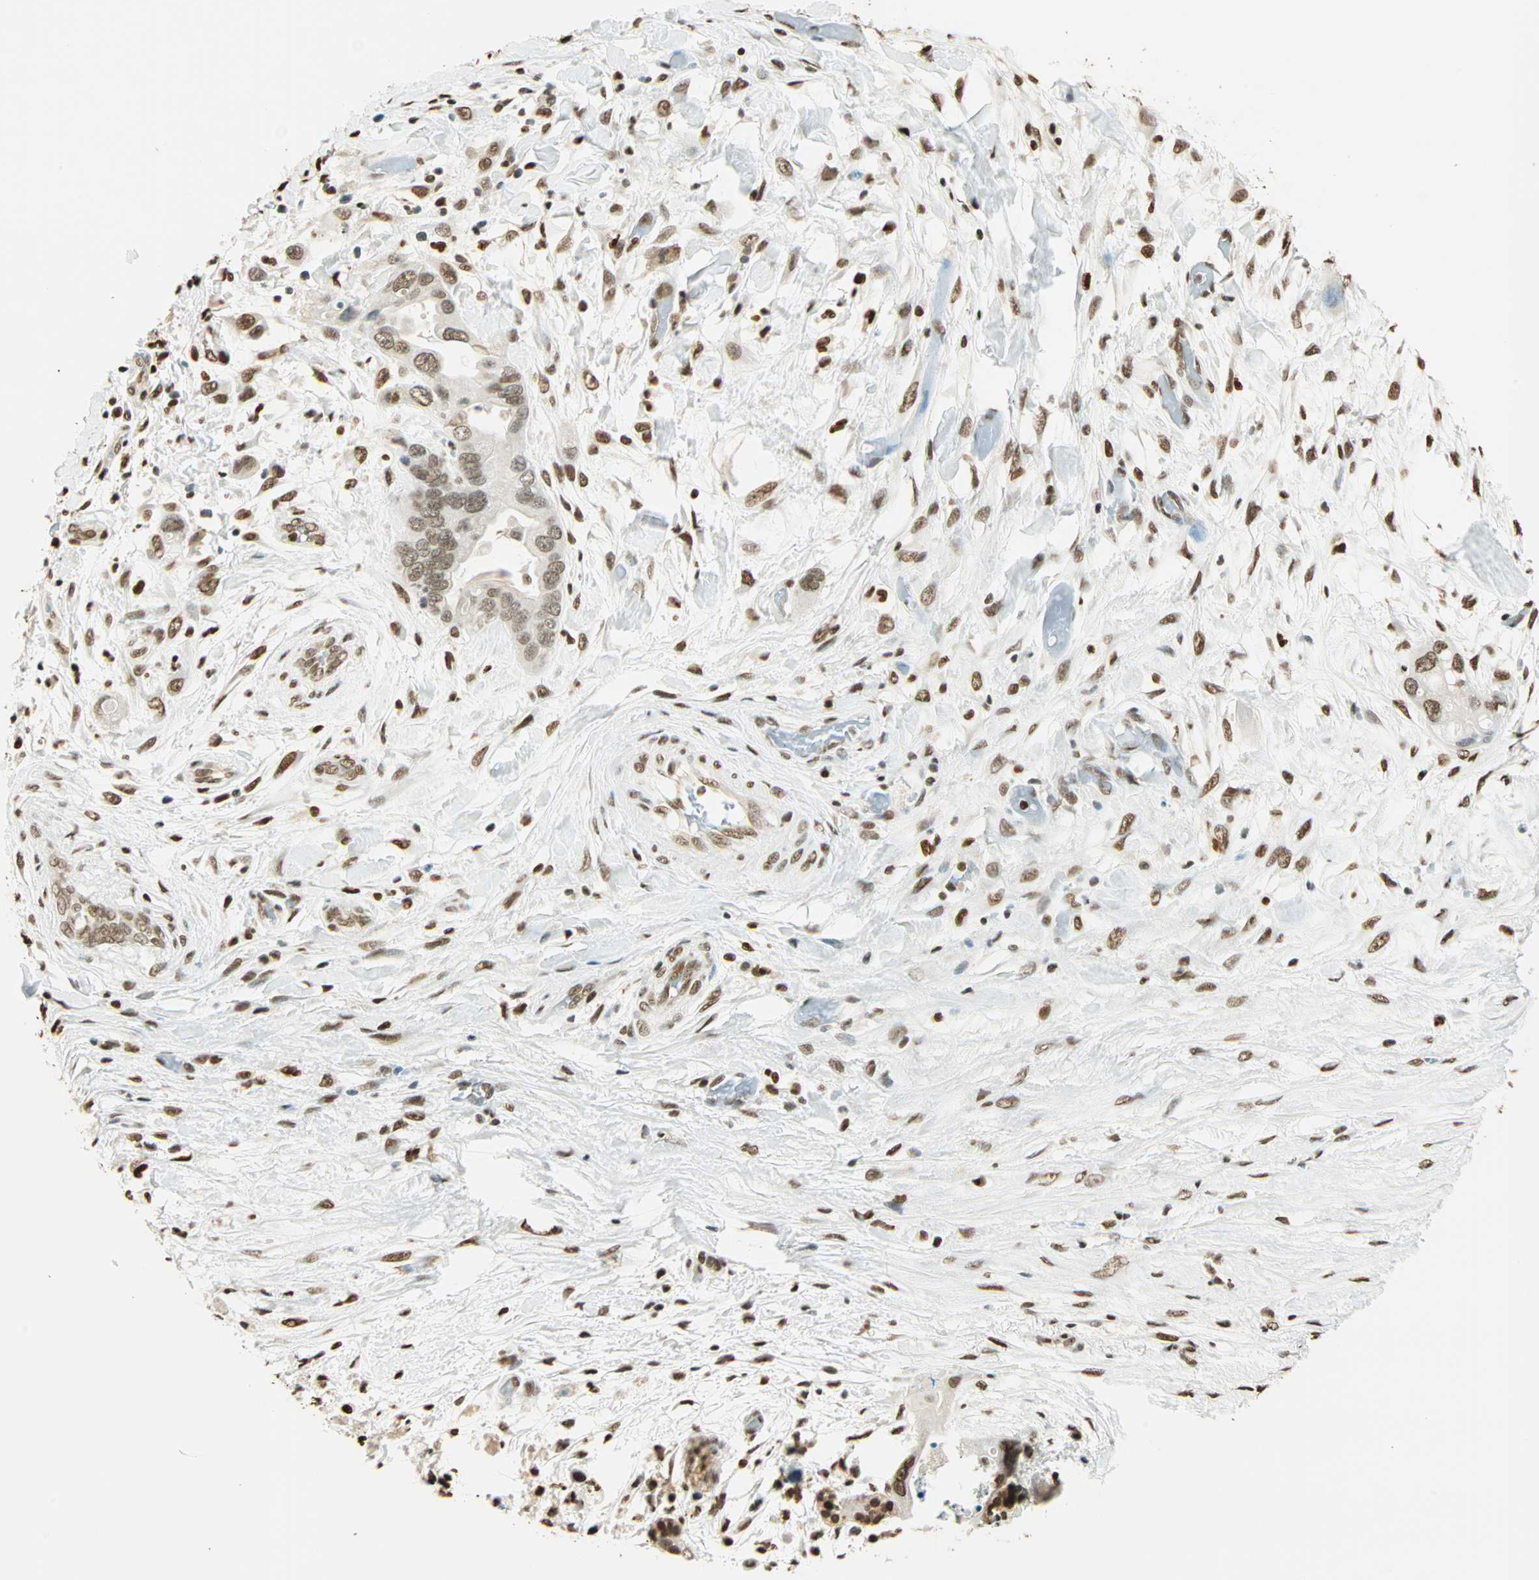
{"staining": {"intensity": "weak", "quantity": "25%-75%", "location": "nuclear"}, "tissue": "pancreatic cancer", "cell_type": "Tumor cells", "image_type": "cancer", "snomed": [{"axis": "morphology", "description": "Adenocarcinoma, NOS"}, {"axis": "topography", "description": "Pancreas"}], "caption": "Brown immunohistochemical staining in human adenocarcinoma (pancreatic) displays weak nuclear staining in approximately 25%-75% of tumor cells.", "gene": "FANCG", "patient": {"sex": "female", "age": 77}}